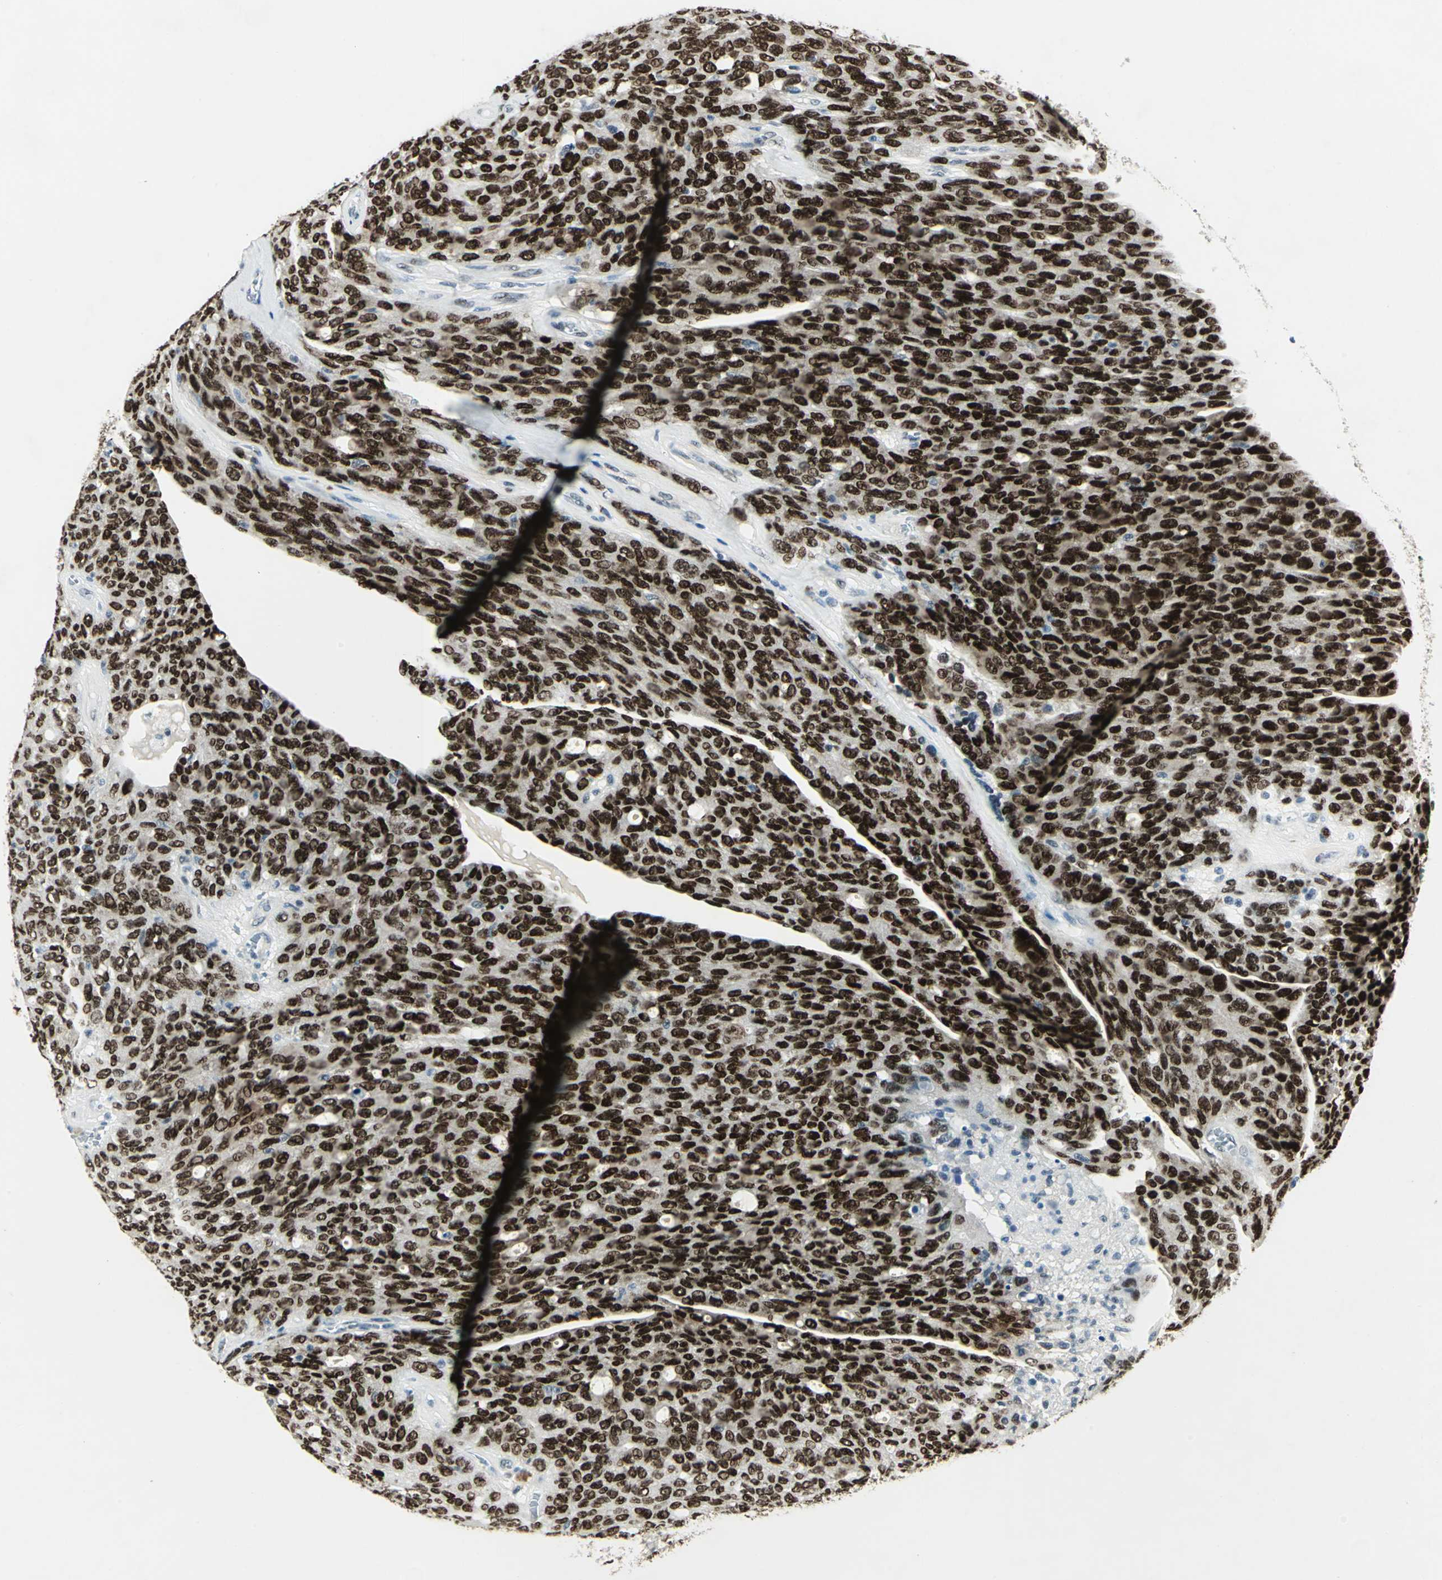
{"staining": {"intensity": "strong", "quantity": ">75%", "location": "nuclear"}, "tissue": "ovarian cancer", "cell_type": "Tumor cells", "image_type": "cancer", "snomed": [{"axis": "morphology", "description": "Carcinoma, endometroid"}, {"axis": "topography", "description": "Ovary"}], "caption": "Protein positivity by IHC displays strong nuclear positivity in about >75% of tumor cells in ovarian cancer.", "gene": "MEIS2", "patient": {"sex": "female", "age": 60}}